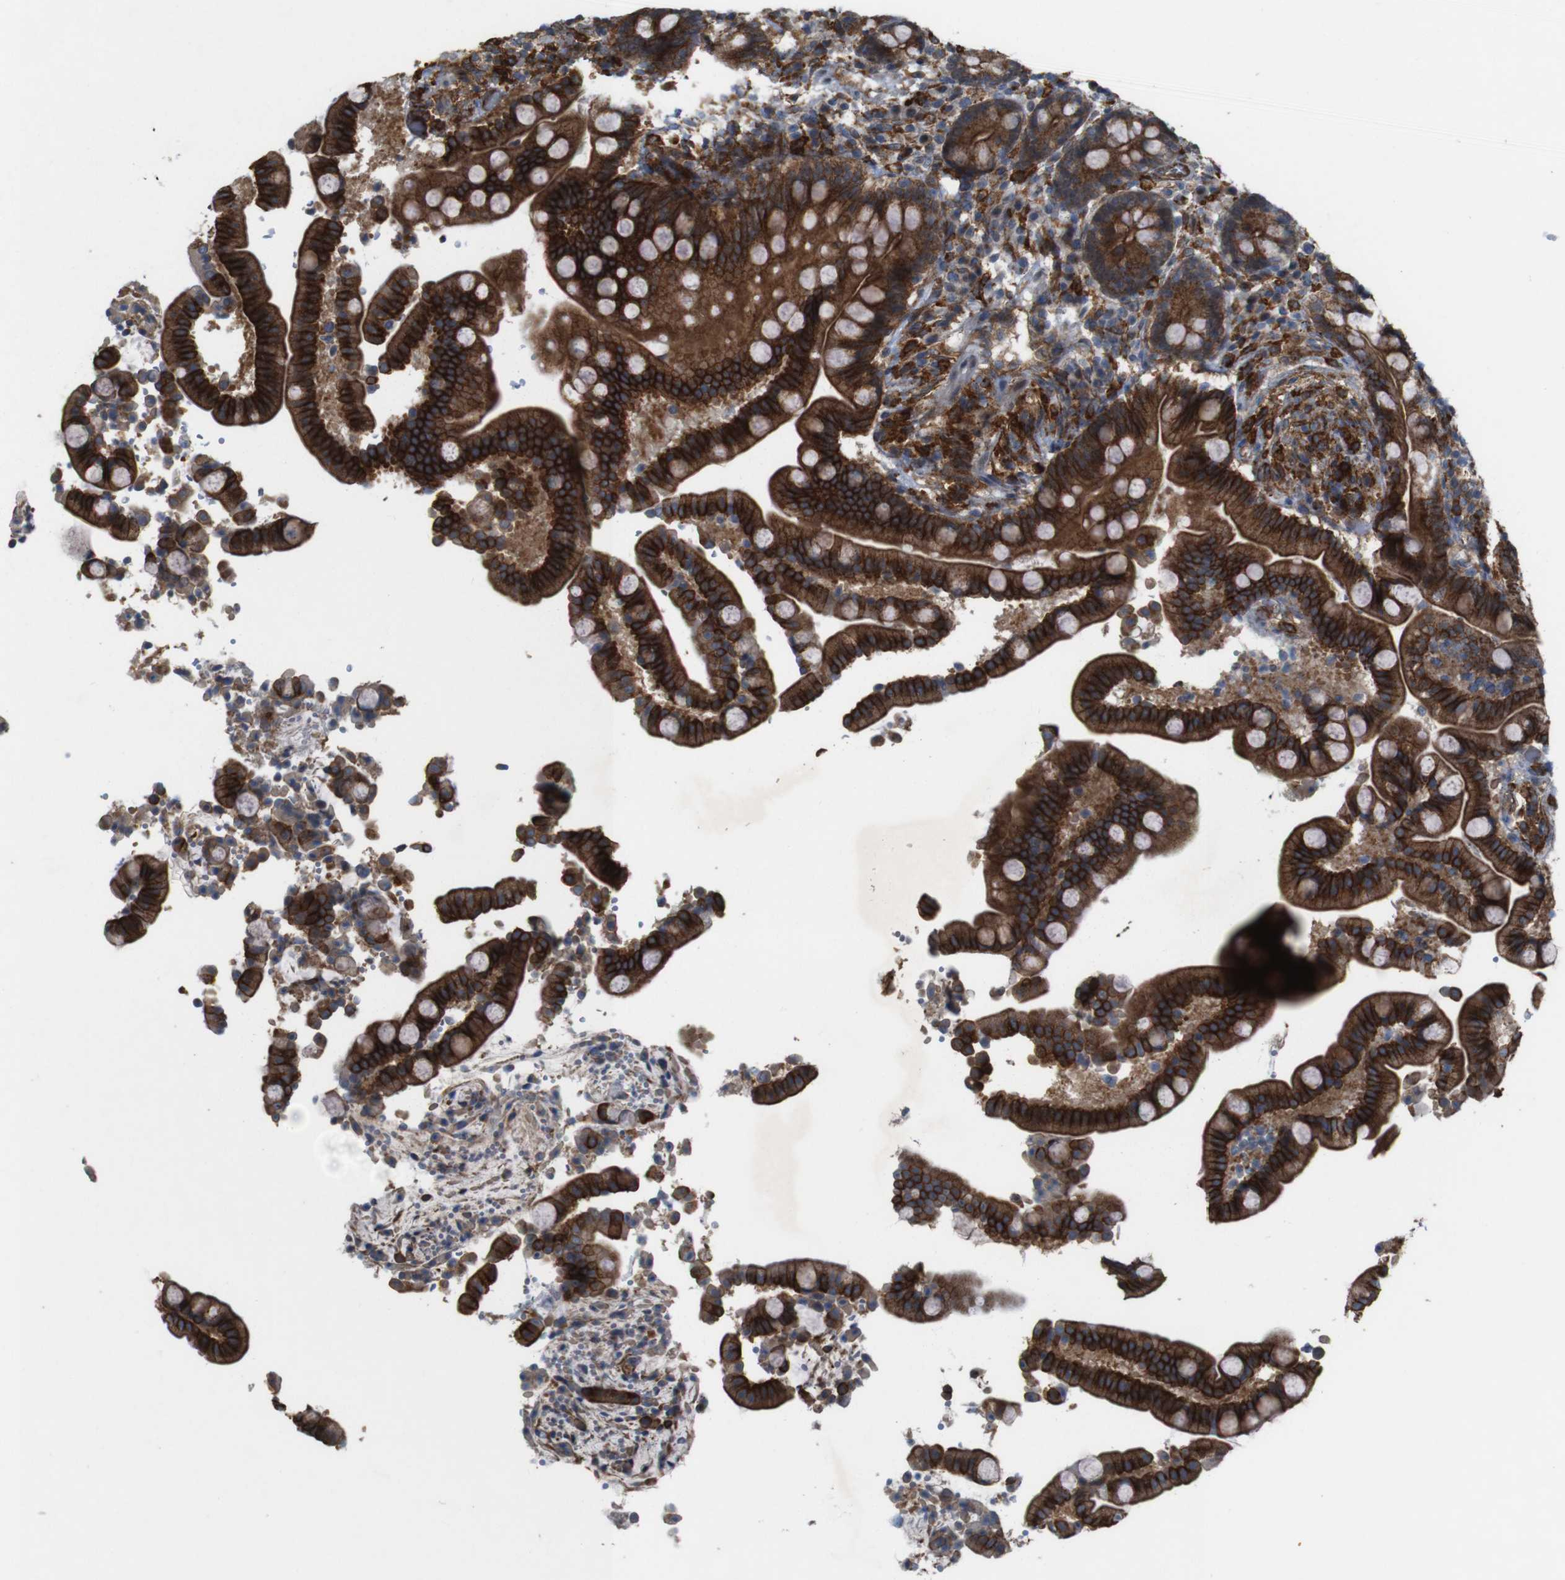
{"staining": {"intensity": "moderate", "quantity": ">75%", "location": "cytoplasmic/membranous"}, "tissue": "colon", "cell_type": "Endothelial cells", "image_type": "normal", "snomed": [{"axis": "morphology", "description": "Normal tissue, NOS"}, {"axis": "topography", "description": "Colon"}], "caption": "This histopathology image displays IHC staining of unremarkable human colon, with medium moderate cytoplasmic/membranous staining in about >75% of endothelial cells.", "gene": "PTGER4", "patient": {"sex": "male", "age": 73}}